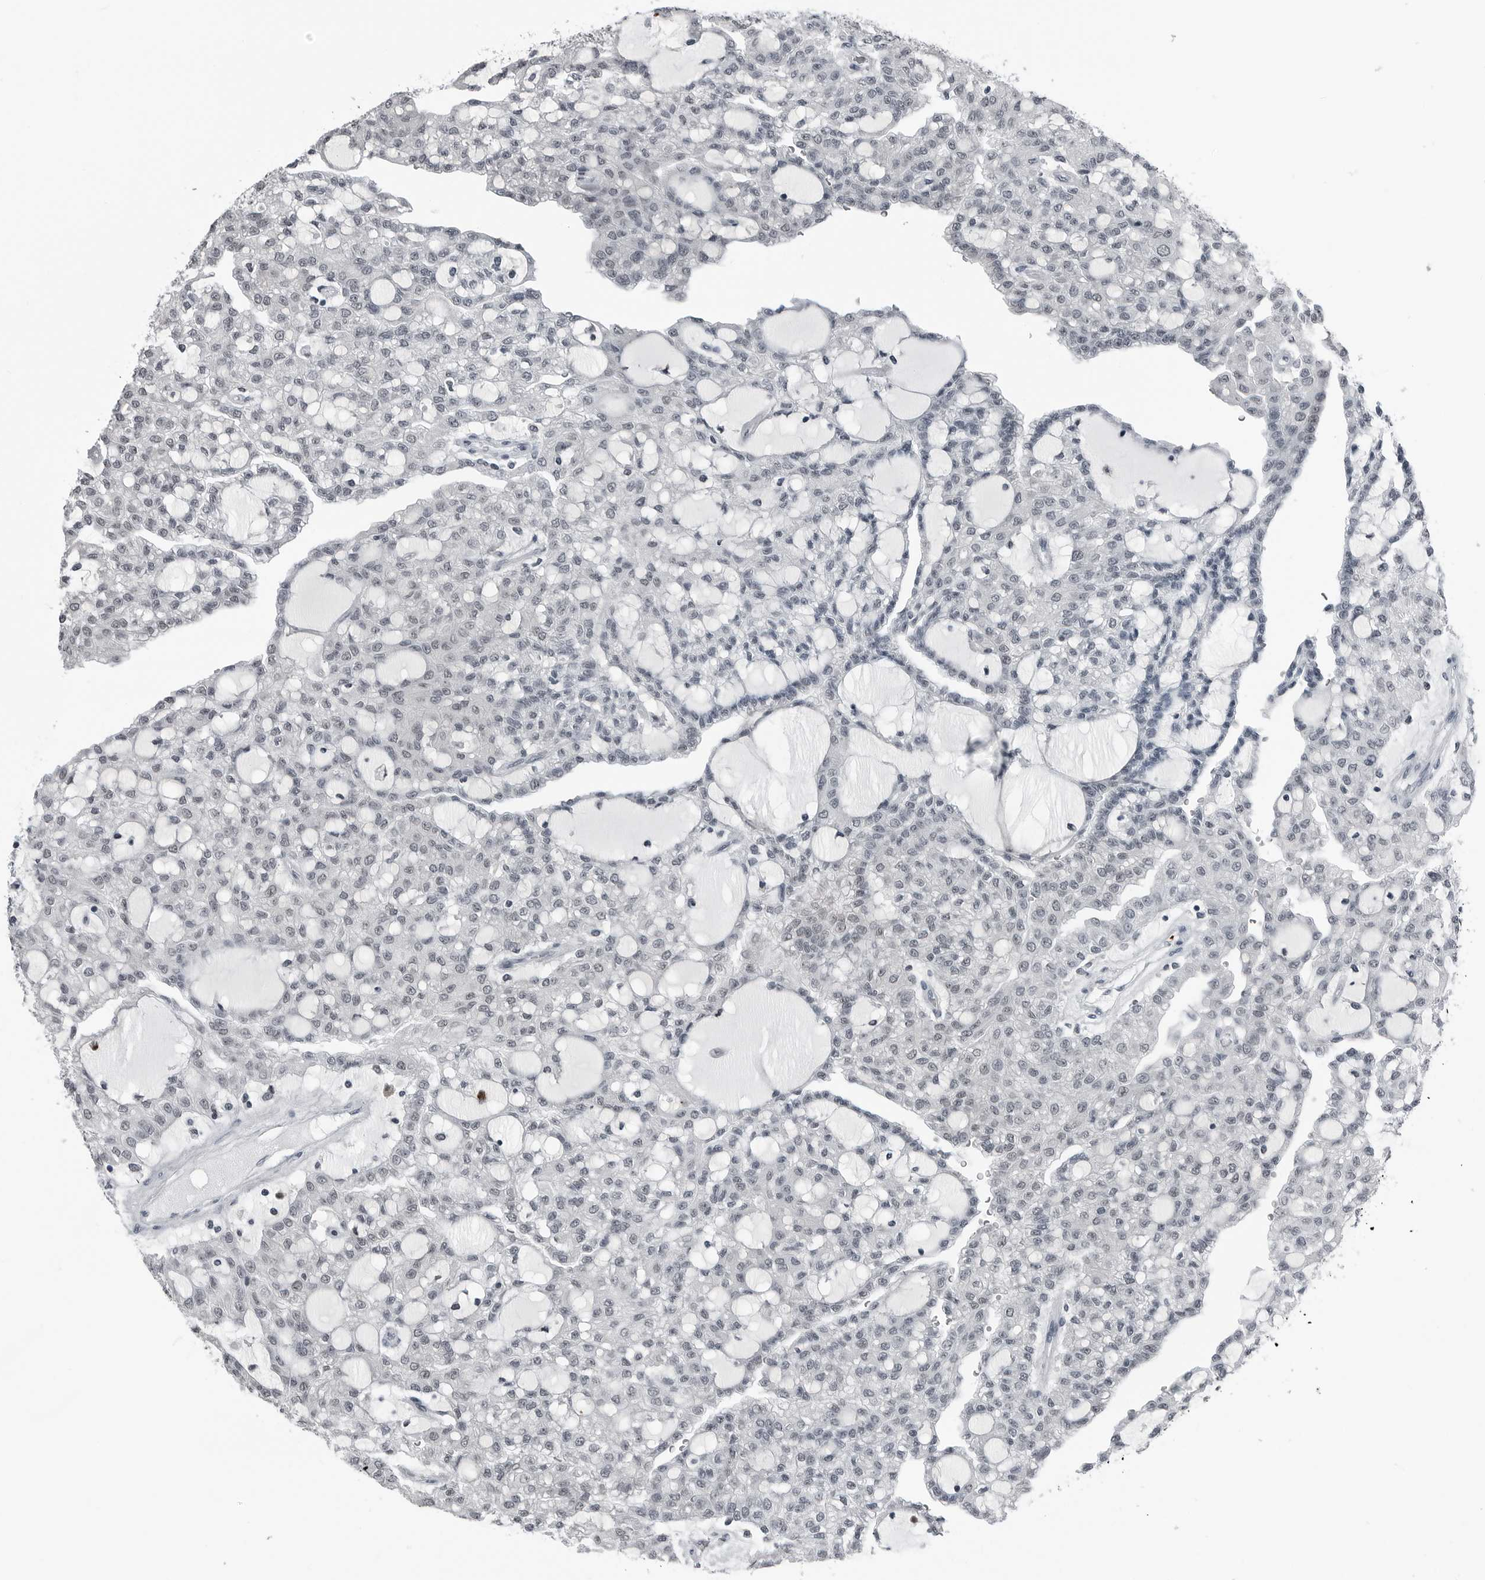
{"staining": {"intensity": "weak", "quantity": "<25%", "location": "nuclear"}, "tissue": "renal cancer", "cell_type": "Tumor cells", "image_type": "cancer", "snomed": [{"axis": "morphology", "description": "Adenocarcinoma, NOS"}, {"axis": "topography", "description": "Kidney"}], "caption": "An image of human renal cancer is negative for staining in tumor cells.", "gene": "AKR1A1", "patient": {"sex": "male", "age": 63}}